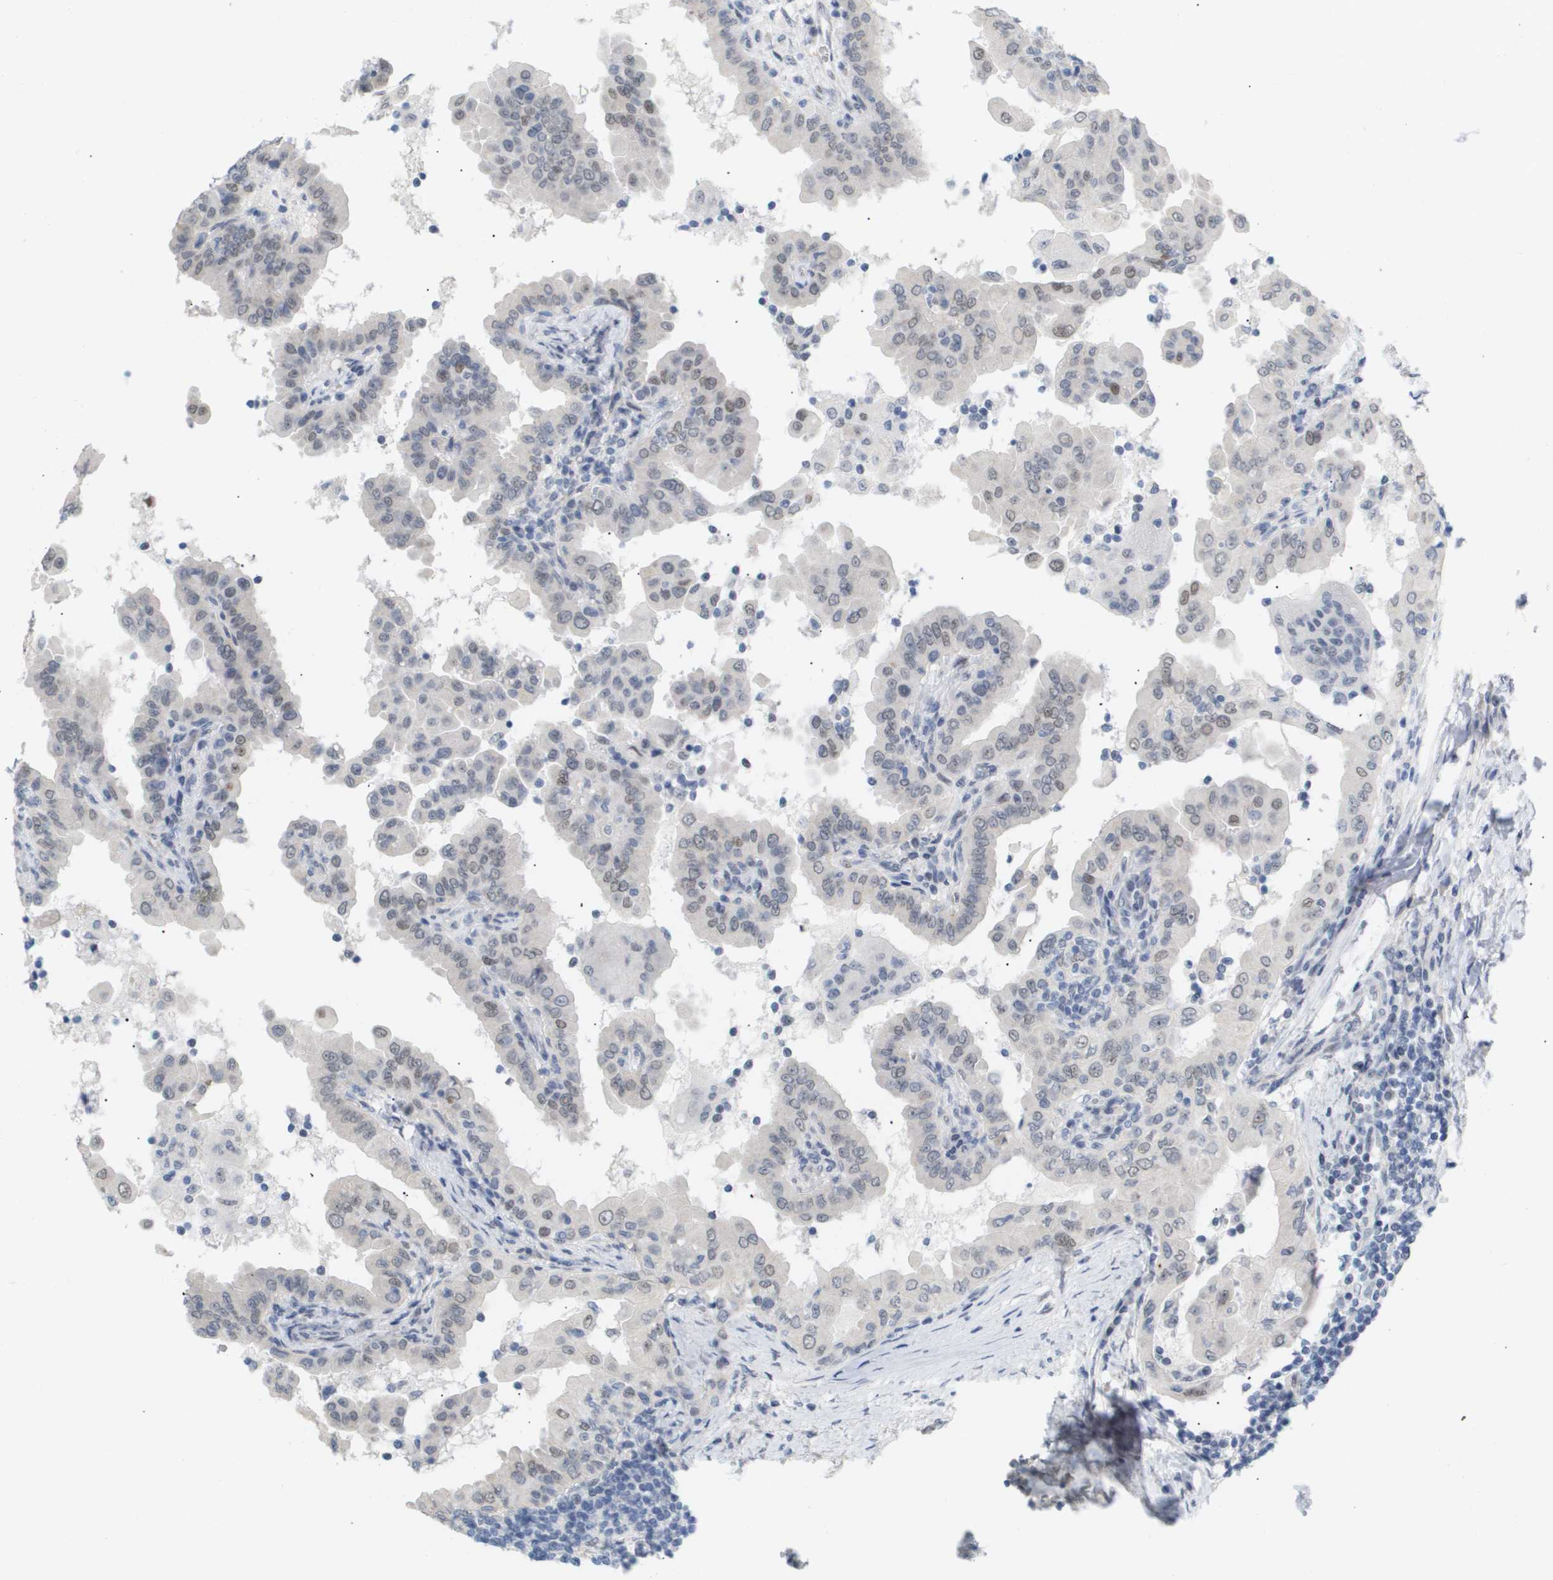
{"staining": {"intensity": "weak", "quantity": "<25%", "location": "nuclear"}, "tissue": "thyroid cancer", "cell_type": "Tumor cells", "image_type": "cancer", "snomed": [{"axis": "morphology", "description": "Papillary adenocarcinoma, NOS"}, {"axis": "topography", "description": "Thyroid gland"}], "caption": "This is an IHC micrograph of human thyroid papillary adenocarcinoma. There is no expression in tumor cells.", "gene": "PPARD", "patient": {"sex": "male", "age": 33}}